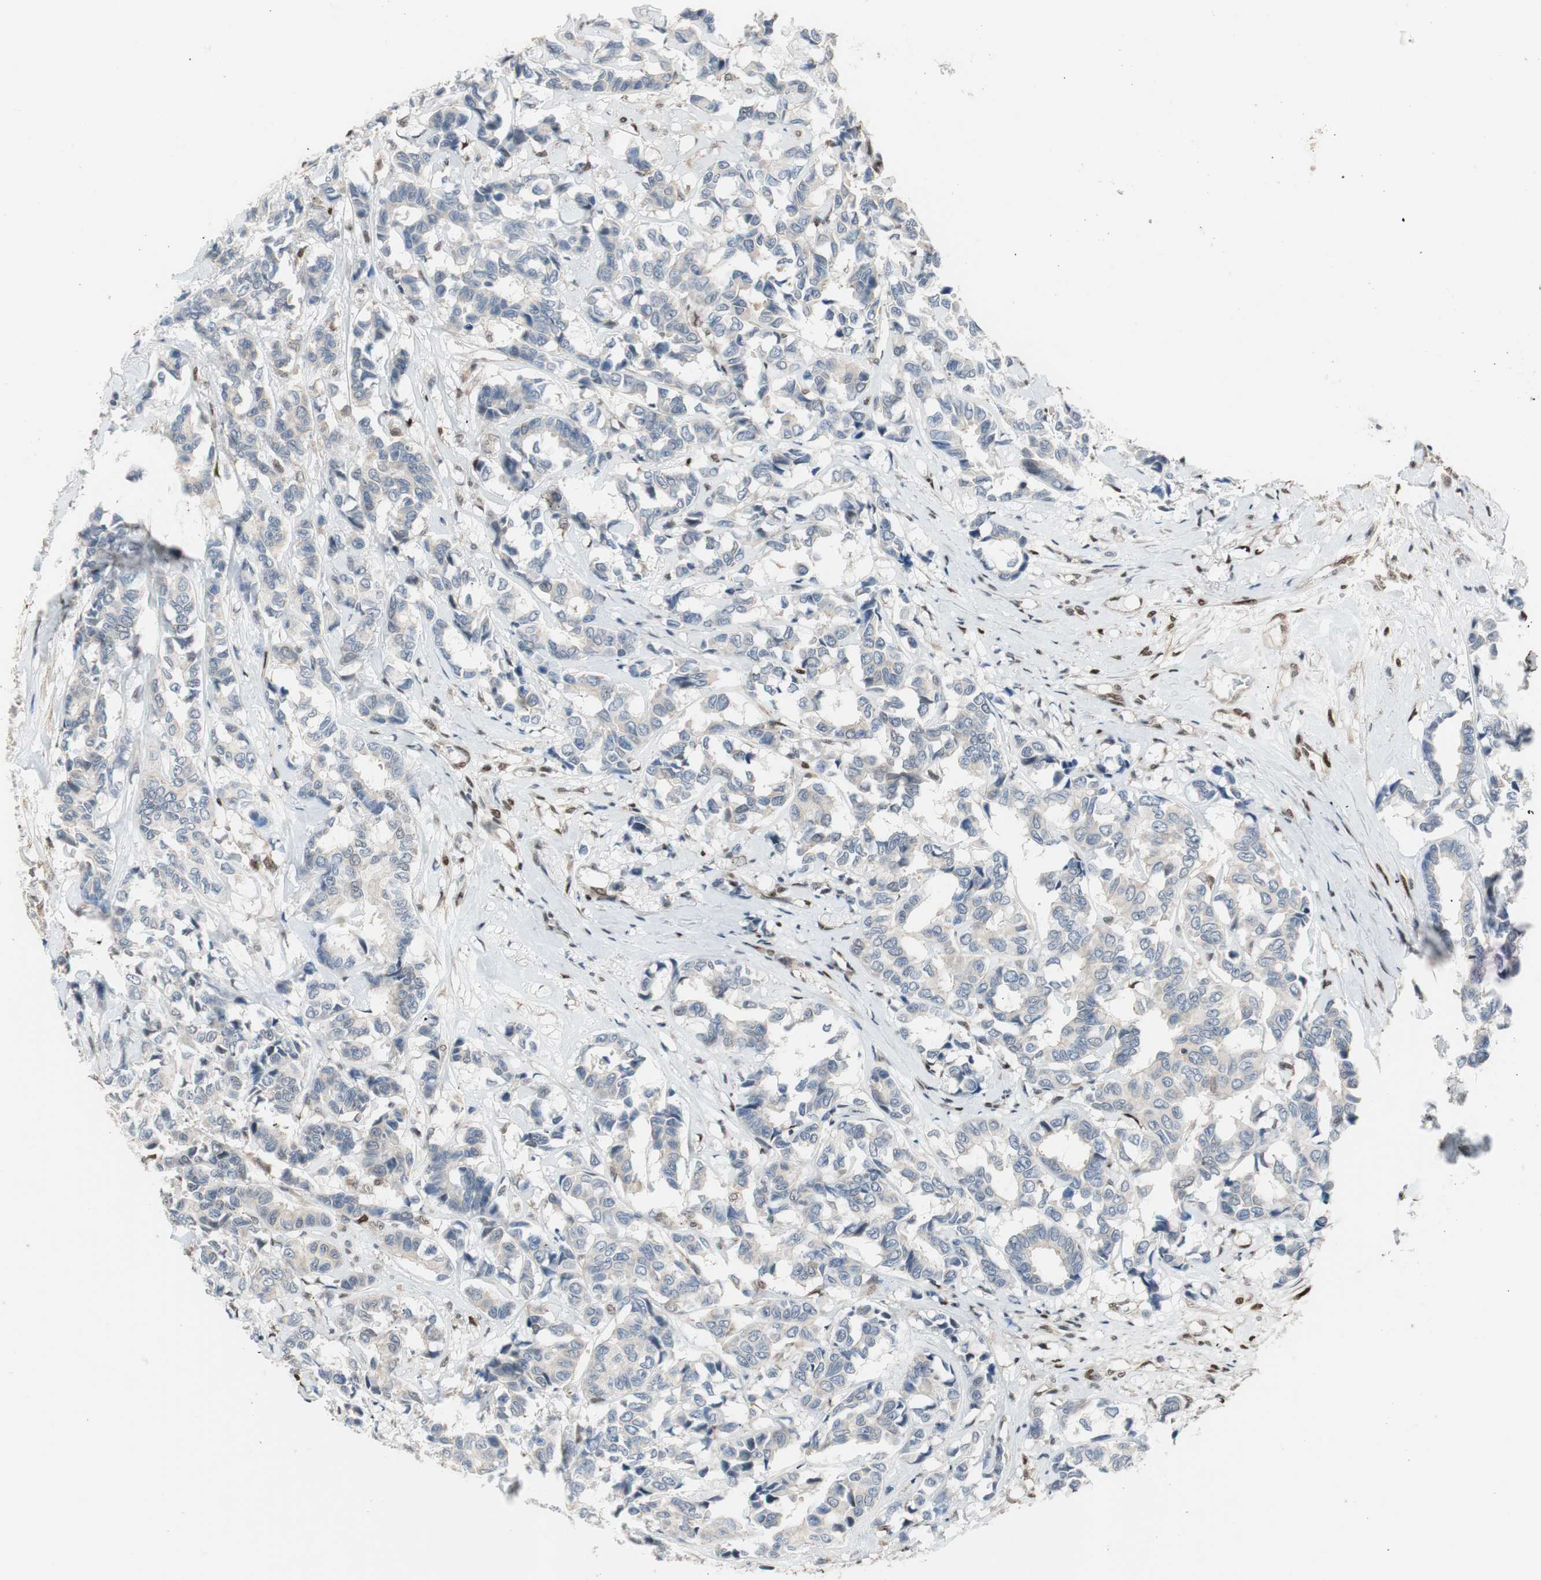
{"staining": {"intensity": "negative", "quantity": "none", "location": "none"}, "tissue": "breast cancer", "cell_type": "Tumor cells", "image_type": "cancer", "snomed": [{"axis": "morphology", "description": "Duct carcinoma"}, {"axis": "topography", "description": "Breast"}], "caption": "High magnification brightfield microscopy of breast cancer stained with DAB (3,3'-diaminobenzidine) (brown) and counterstained with hematoxylin (blue): tumor cells show no significant positivity.", "gene": "PML", "patient": {"sex": "female", "age": 87}}